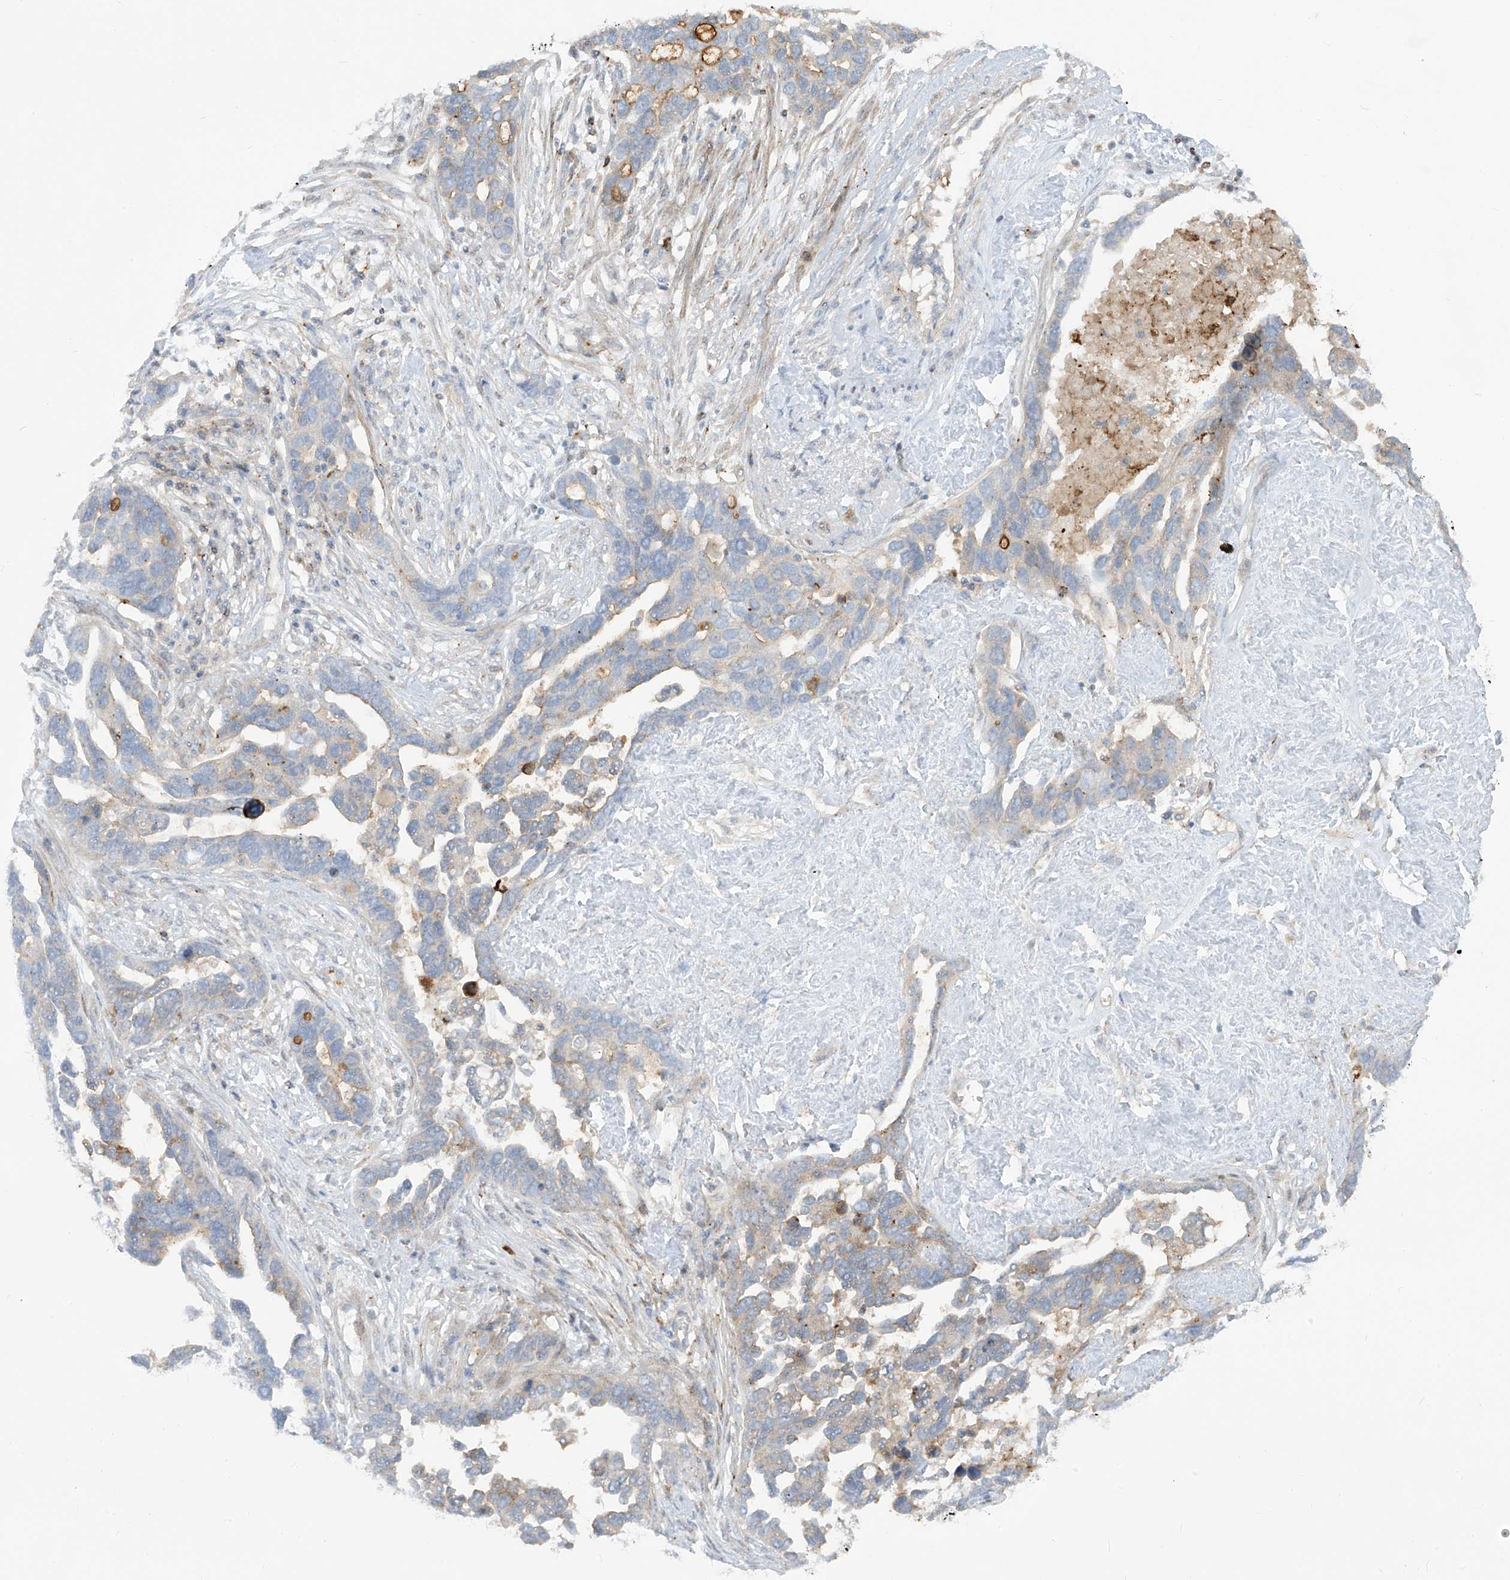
{"staining": {"intensity": "weak", "quantity": "<25%", "location": "cytoplasmic/membranous"}, "tissue": "ovarian cancer", "cell_type": "Tumor cells", "image_type": "cancer", "snomed": [{"axis": "morphology", "description": "Cystadenocarcinoma, serous, NOS"}, {"axis": "topography", "description": "Ovary"}], "caption": "Ovarian cancer was stained to show a protein in brown. There is no significant positivity in tumor cells.", "gene": "NOTO", "patient": {"sex": "female", "age": 54}}